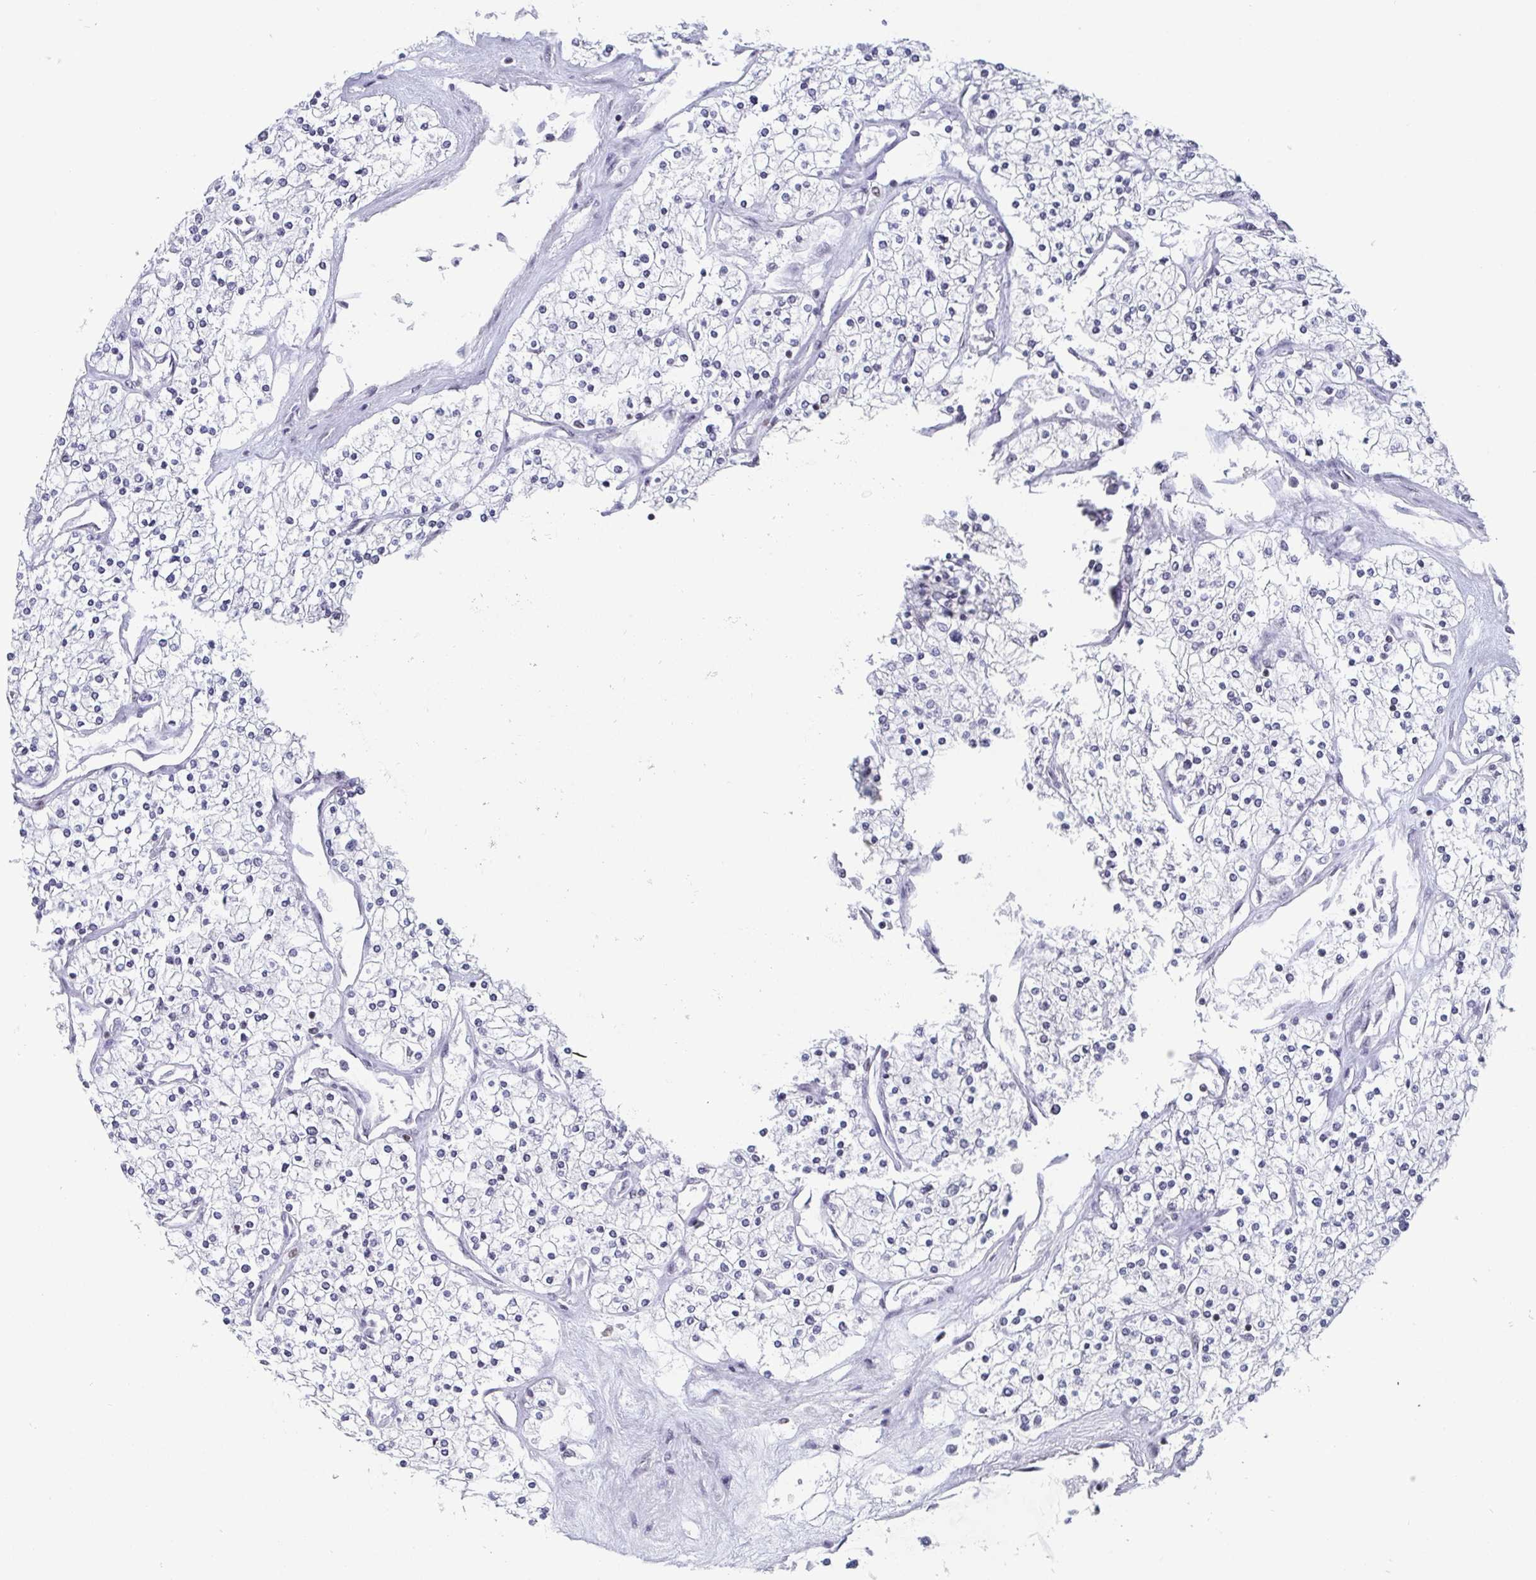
{"staining": {"intensity": "negative", "quantity": "none", "location": "none"}, "tissue": "renal cancer", "cell_type": "Tumor cells", "image_type": "cancer", "snomed": [{"axis": "morphology", "description": "Adenocarcinoma, NOS"}, {"axis": "topography", "description": "Kidney"}], "caption": "IHC of human renal adenocarcinoma shows no expression in tumor cells. The staining is performed using DAB (3,3'-diaminobenzidine) brown chromogen with nuclei counter-stained in using hematoxylin.", "gene": "CTCF", "patient": {"sex": "male", "age": 80}}